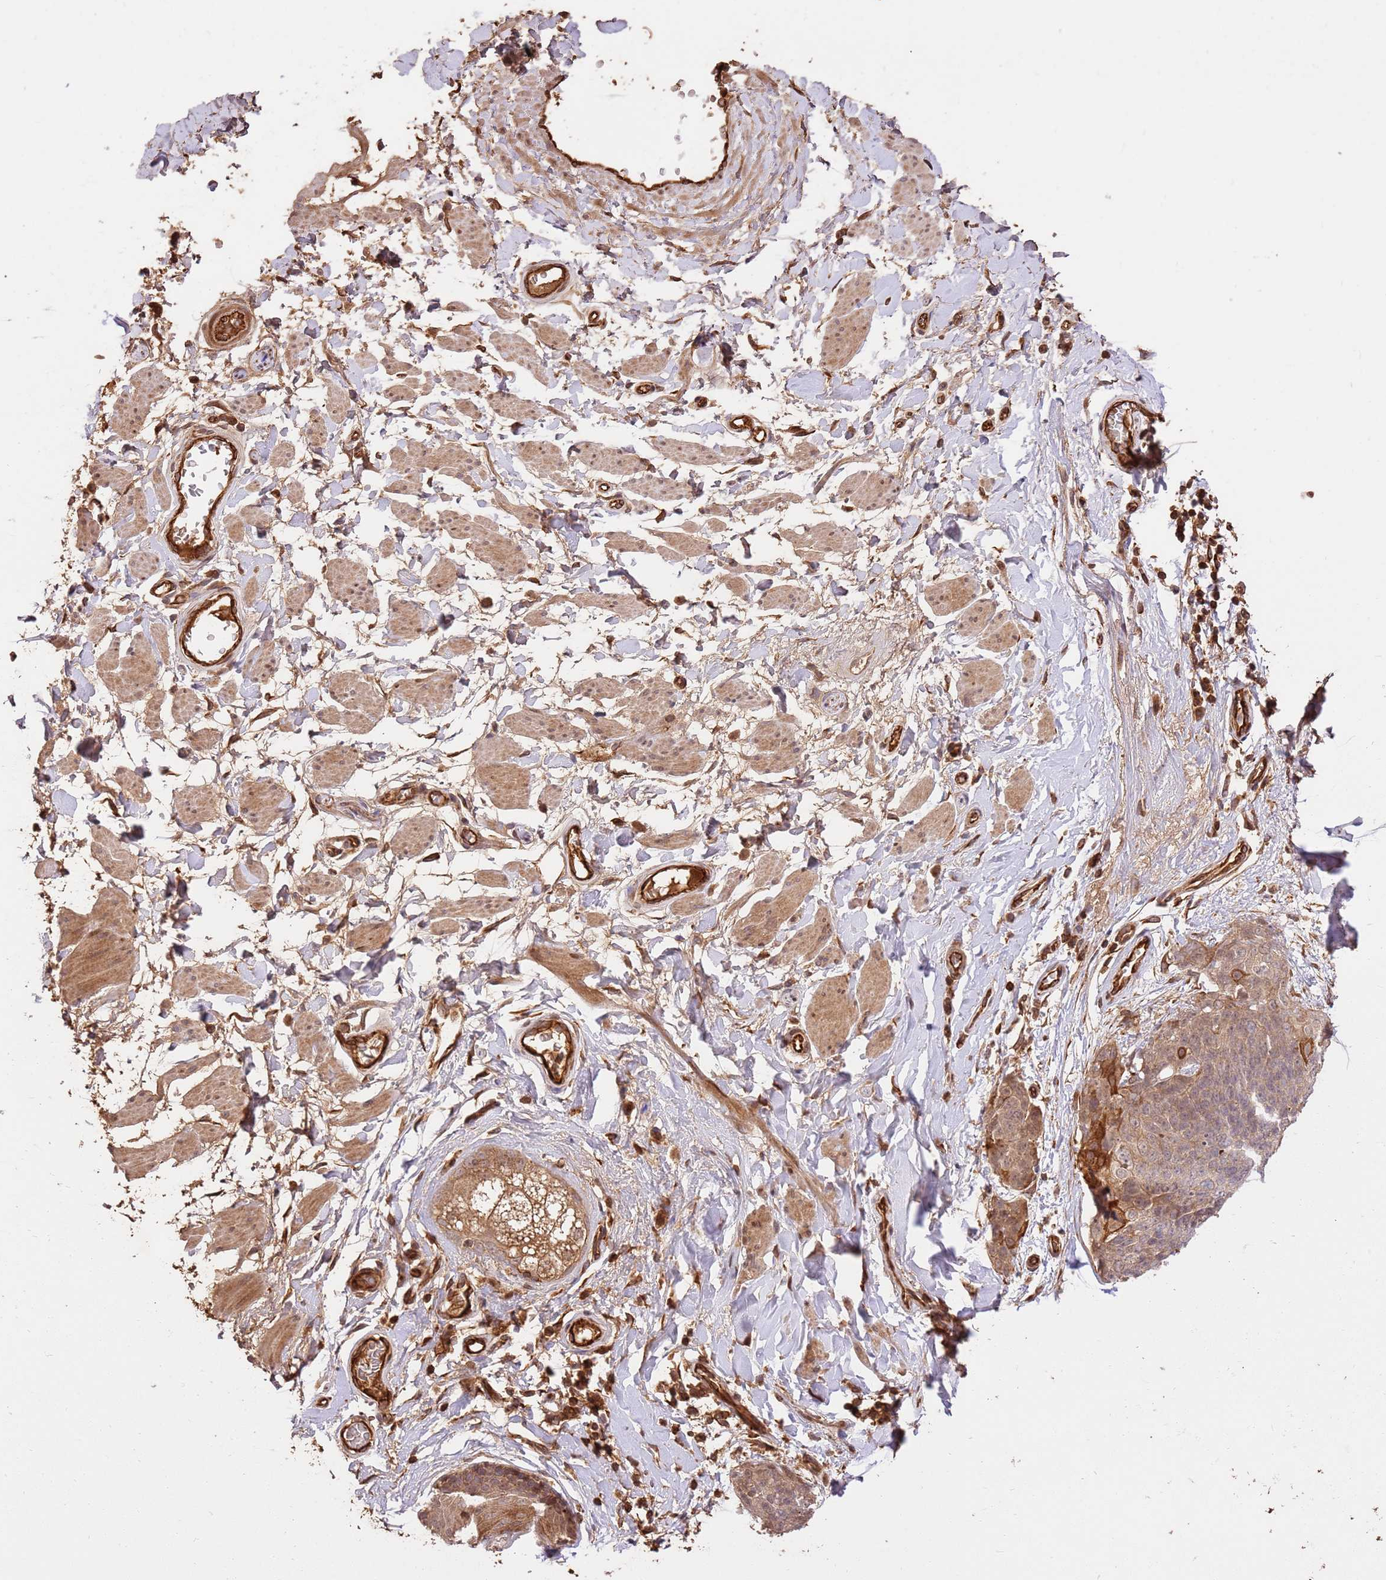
{"staining": {"intensity": "weak", "quantity": ">75%", "location": "cytoplasmic/membranous"}, "tissue": "skin cancer", "cell_type": "Tumor cells", "image_type": "cancer", "snomed": [{"axis": "morphology", "description": "Squamous cell carcinoma, NOS"}, {"axis": "topography", "description": "Skin"}, {"axis": "topography", "description": "Vulva"}], "caption": "Immunohistochemical staining of human skin squamous cell carcinoma shows low levels of weak cytoplasmic/membranous positivity in approximately >75% of tumor cells. The protein of interest is stained brown, and the nuclei are stained in blue (DAB (3,3'-diaminobenzidine) IHC with brightfield microscopy, high magnification).", "gene": "KATNAL2", "patient": {"sex": "female", "age": 85}}